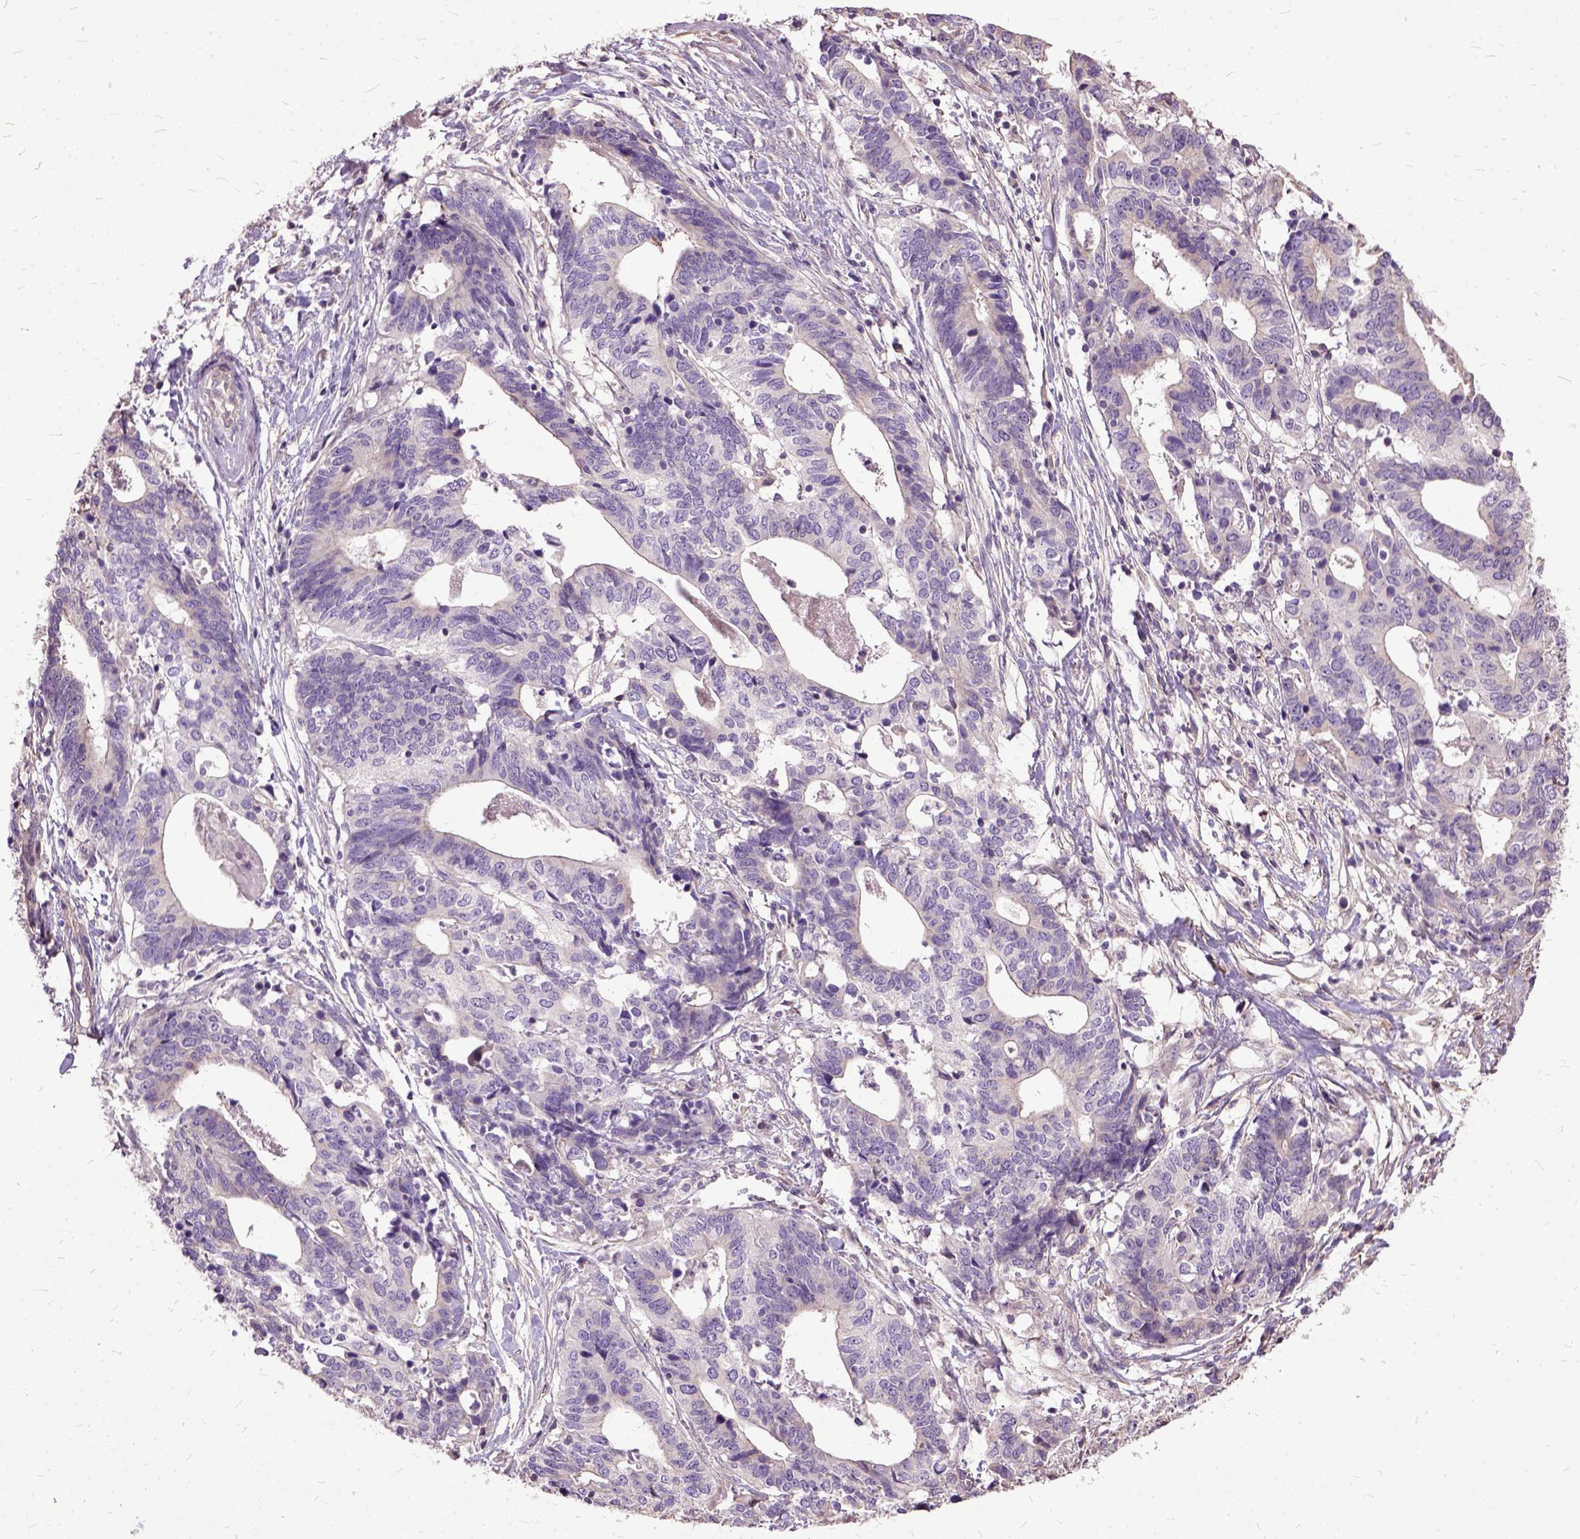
{"staining": {"intensity": "weak", "quantity": "25%-75%", "location": "cytoplasmic/membranous"}, "tissue": "stomach cancer", "cell_type": "Tumor cells", "image_type": "cancer", "snomed": [{"axis": "morphology", "description": "Adenocarcinoma, NOS"}, {"axis": "topography", "description": "Stomach, upper"}], "caption": "Brown immunohistochemical staining in stomach cancer reveals weak cytoplasmic/membranous positivity in about 25%-75% of tumor cells.", "gene": "AREG", "patient": {"sex": "female", "age": 67}}